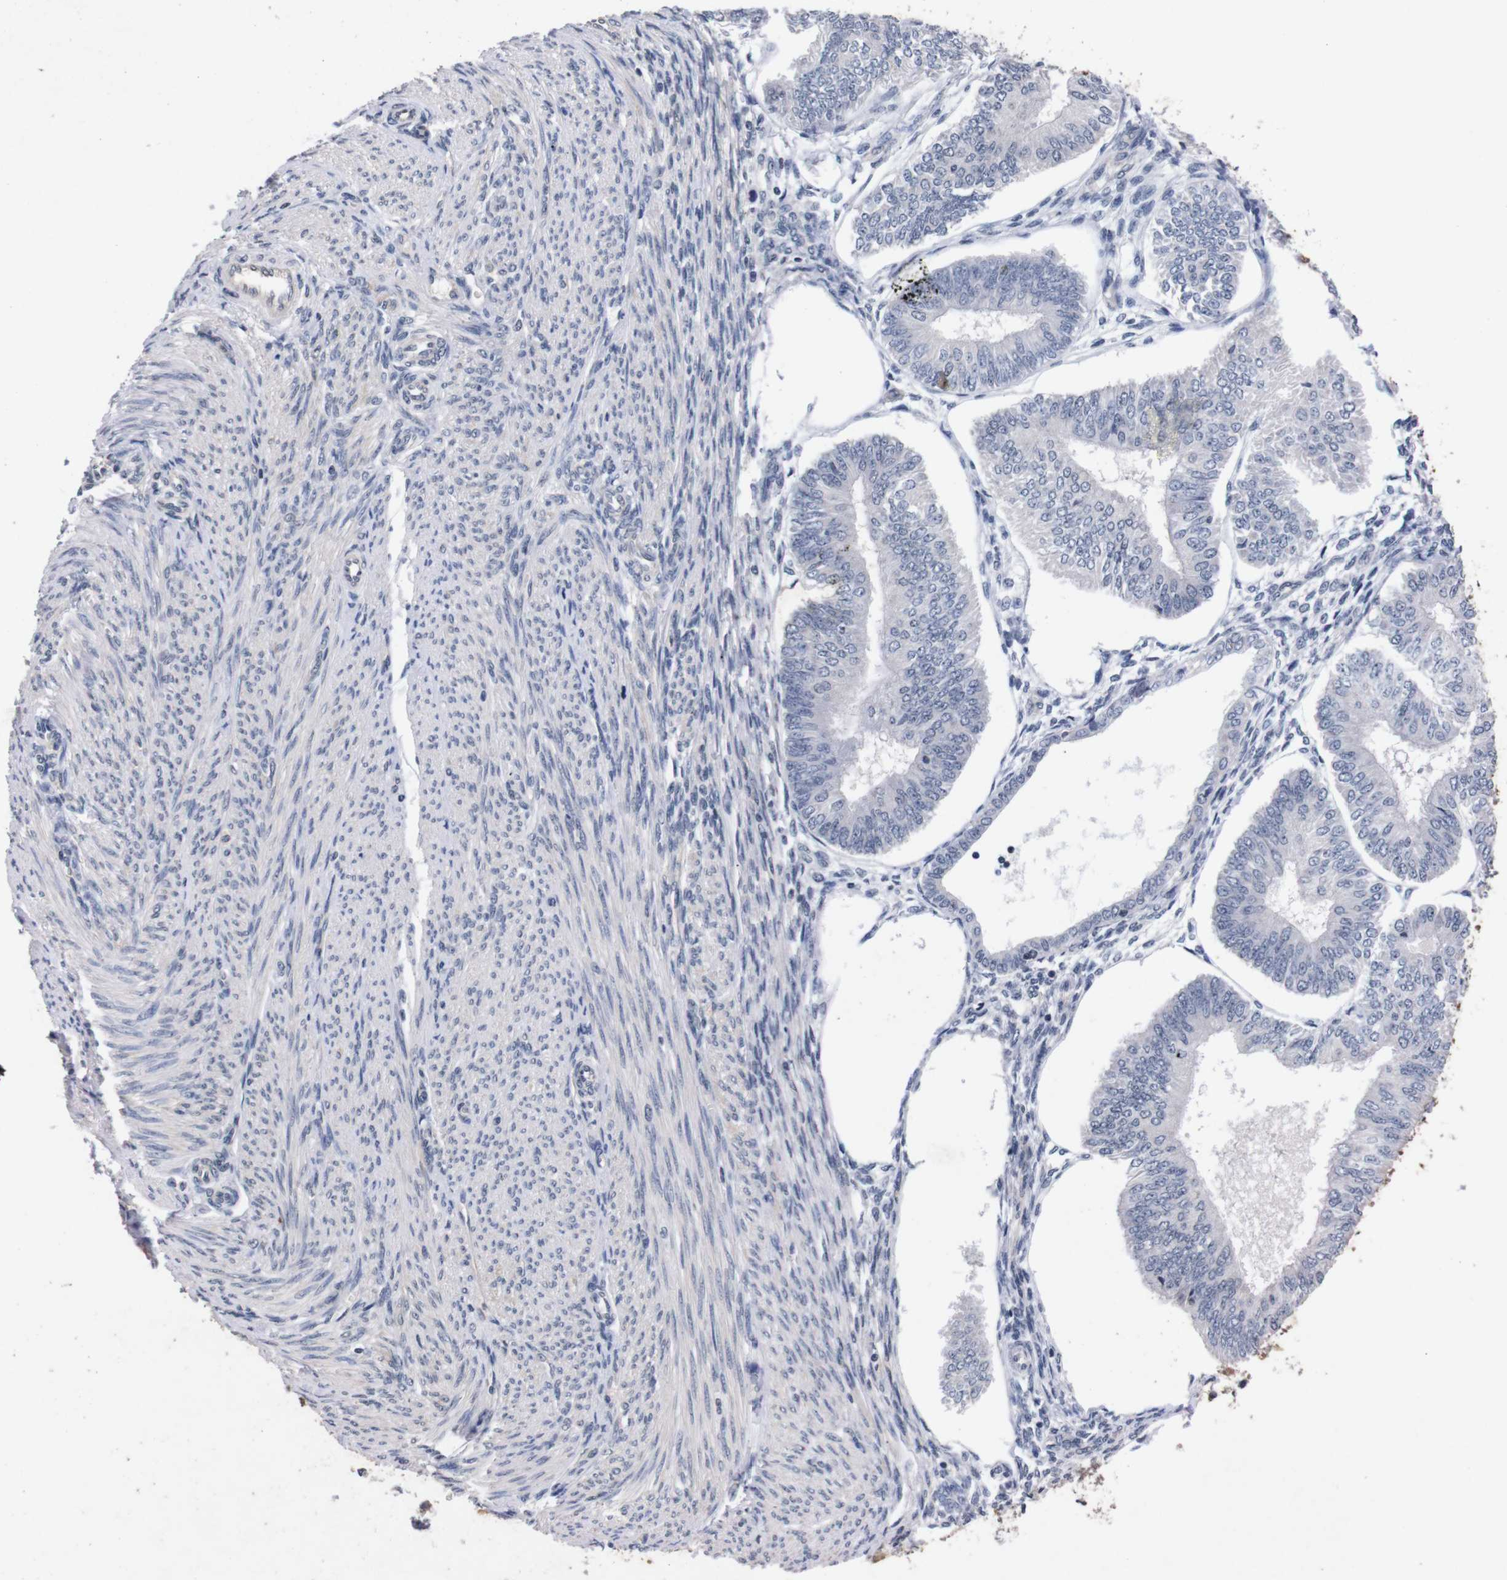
{"staining": {"intensity": "negative", "quantity": "none", "location": "none"}, "tissue": "endometrial cancer", "cell_type": "Tumor cells", "image_type": "cancer", "snomed": [{"axis": "morphology", "description": "Adenocarcinoma, NOS"}, {"axis": "topography", "description": "Endometrium"}], "caption": "The IHC histopathology image has no significant positivity in tumor cells of endometrial adenocarcinoma tissue.", "gene": "TNFRSF21", "patient": {"sex": "female", "age": 58}}